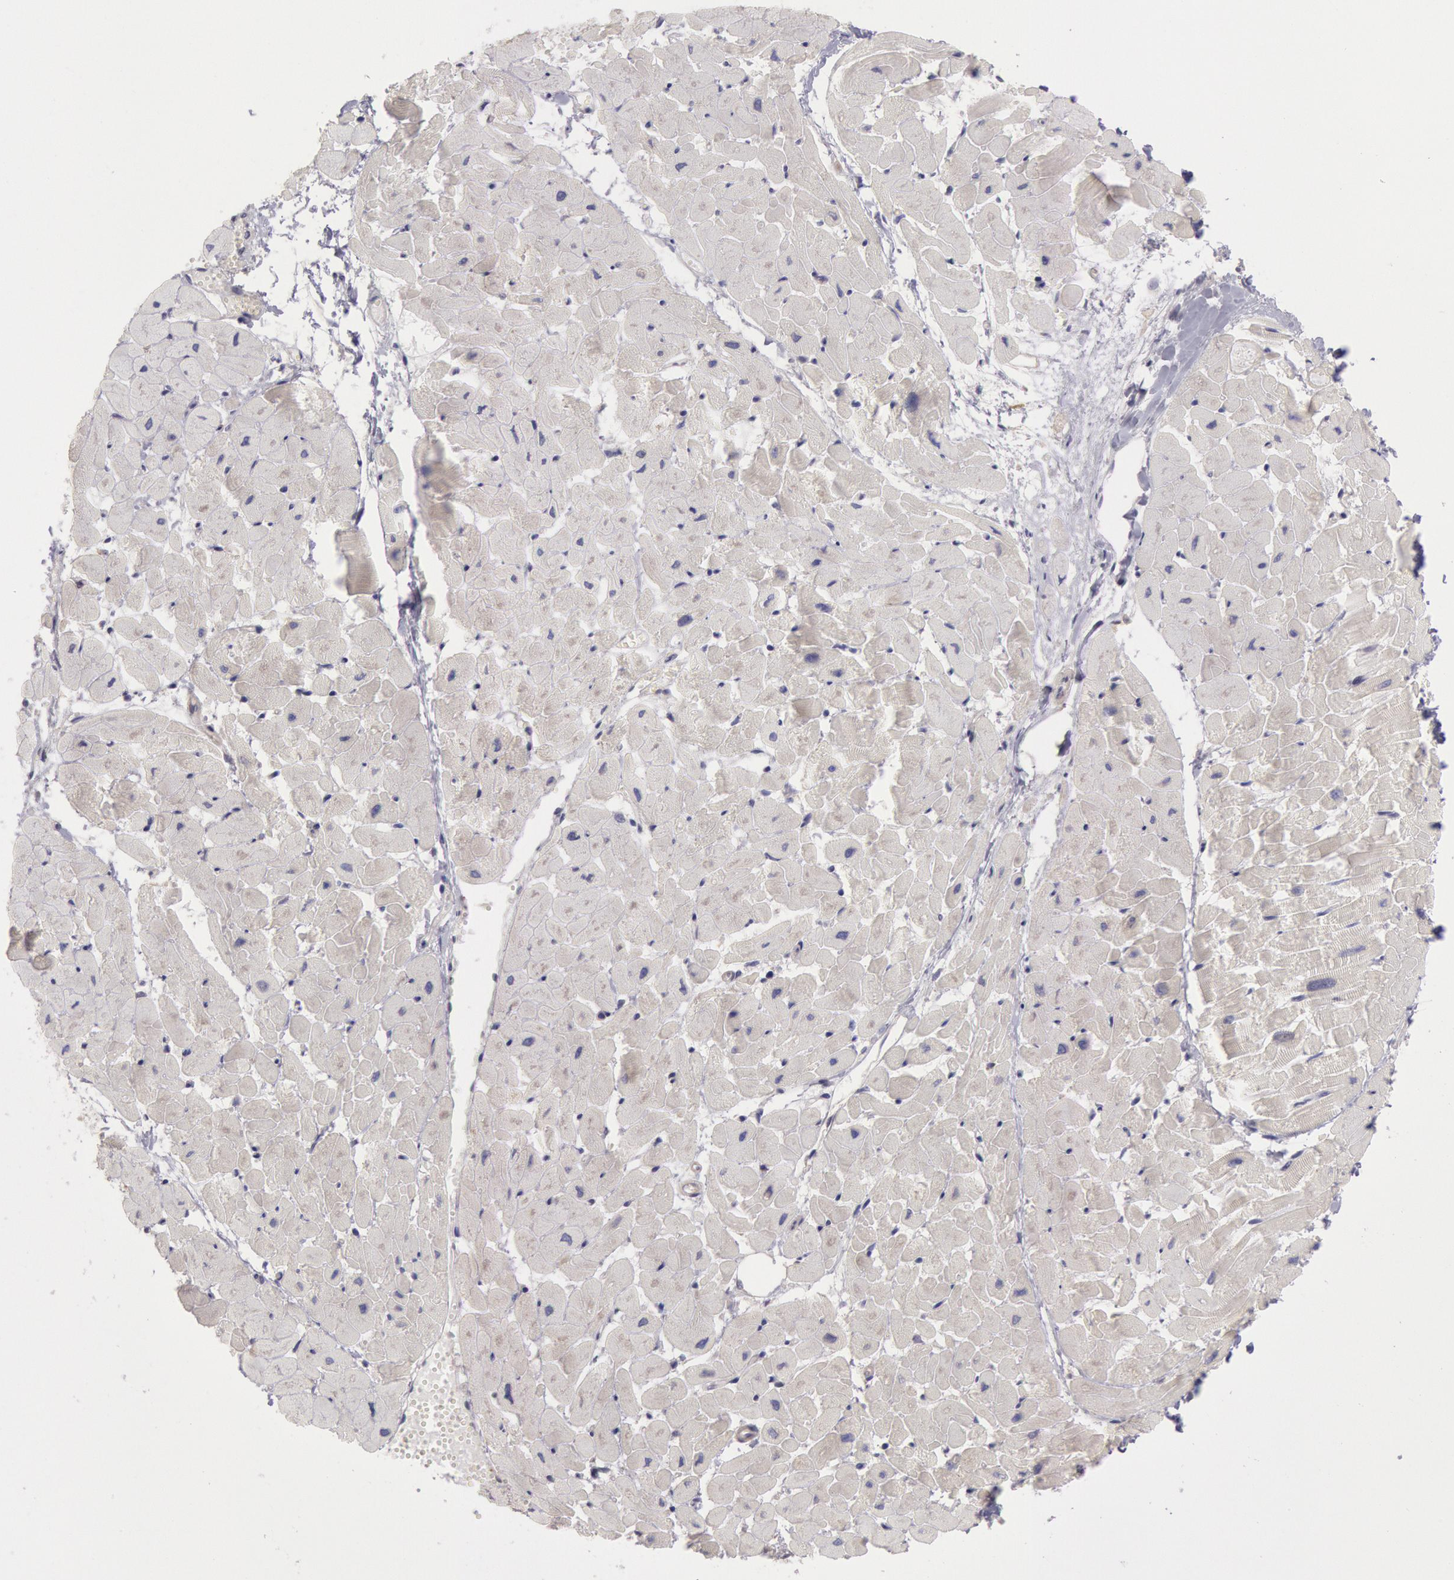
{"staining": {"intensity": "weak", "quantity": "25%-75%", "location": "cytoplasmic/membranous"}, "tissue": "heart muscle", "cell_type": "Cardiomyocytes", "image_type": "normal", "snomed": [{"axis": "morphology", "description": "Normal tissue, NOS"}, {"axis": "topography", "description": "Heart"}], "caption": "Benign heart muscle exhibits weak cytoplasmic/membranous positivity in approximately 25%-75% of cardiomyocytes, visualized by immunohistochemistry.", "gene": "AMOTL1", "patient": {"sex": "female", "age": 19}}